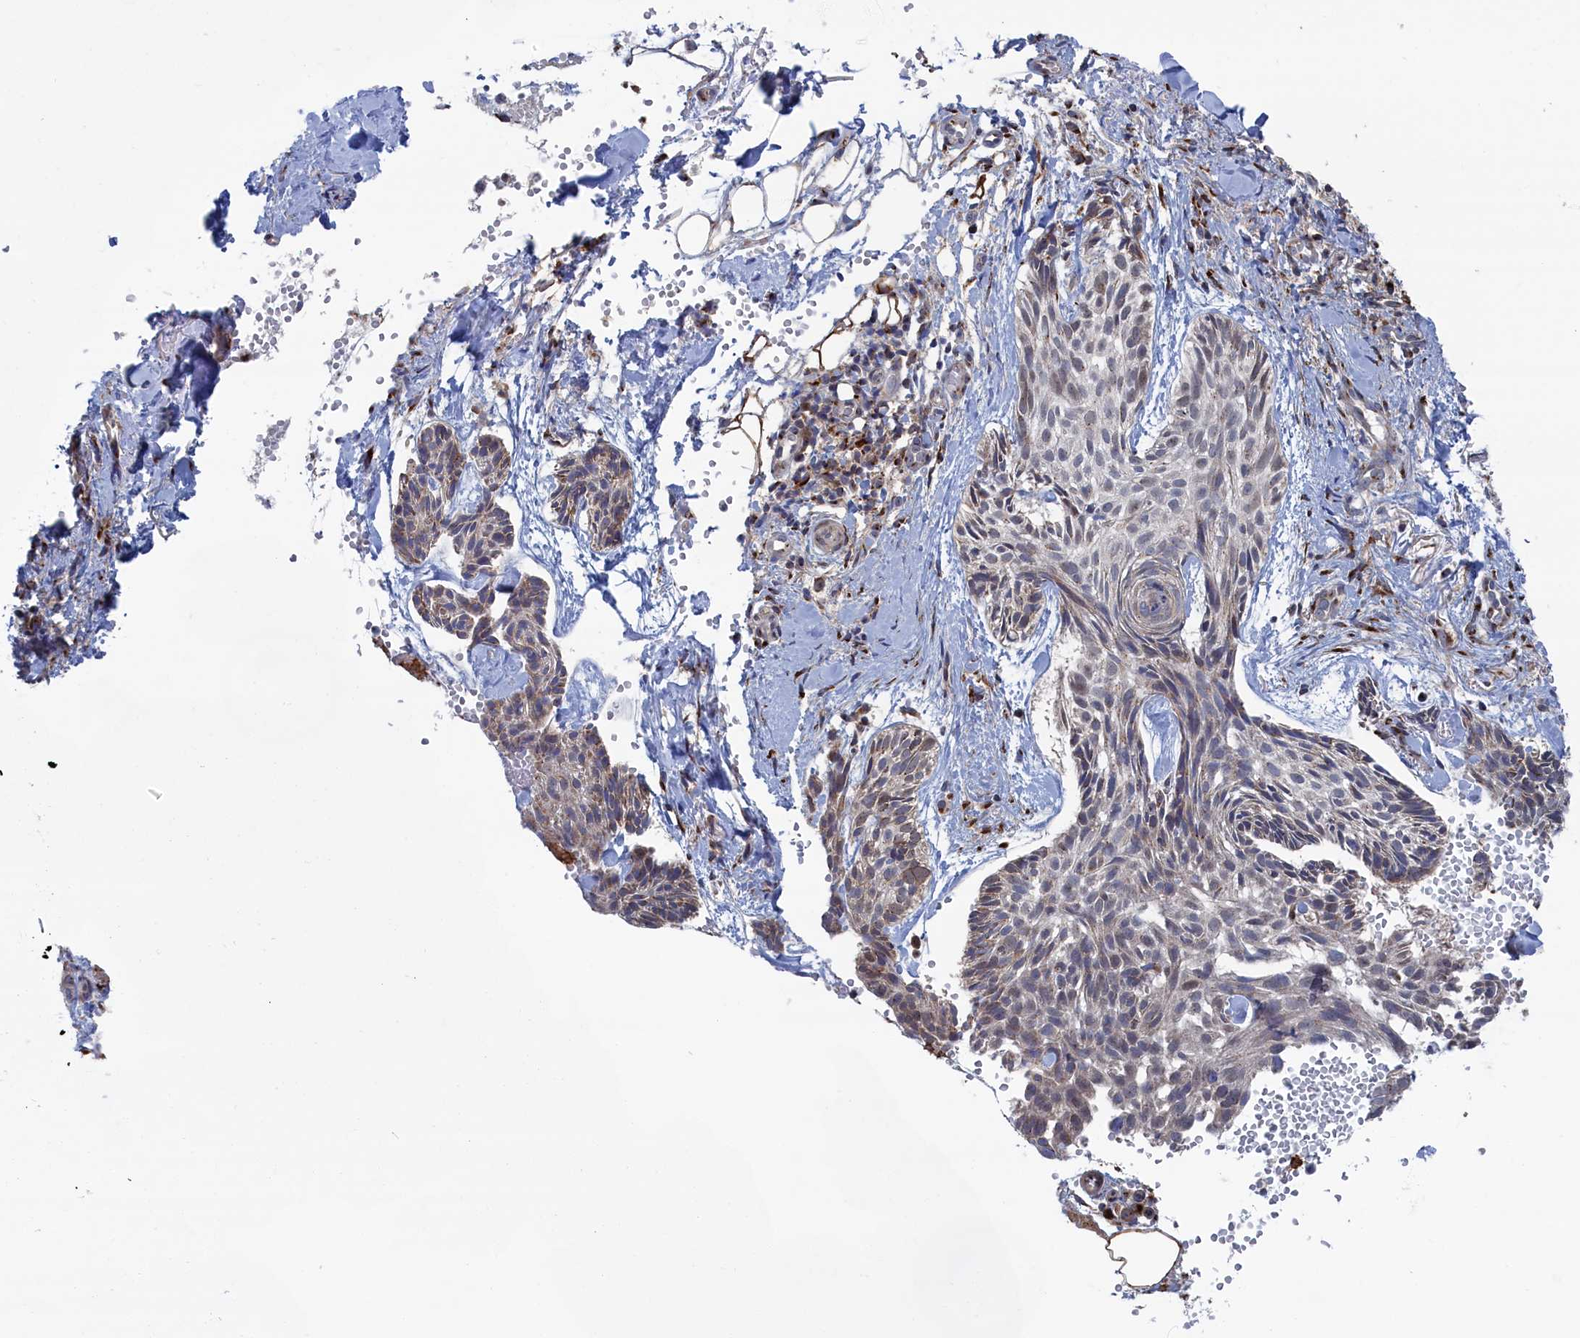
{"staining": {"intensity": "moderate", "quantity": "<25%", "location": "cytoplasmic/membranous"}, "tissue": "skin cancer", "cell_type": "Tumor cells", "image_type": "cancer", "snomed": [{"axis": "morphology", "description": "Normal tissue, NOS"}, {"axis": "morphology", "description": "Basal cell carcinoma"}, {"axis": "topography", "description": "Skin"}], "caption": "A brown stain shows moderate cytoplasmic/membranous staining of a protein in human skin basal cell carcinoma tumor cells.", "gene": "IRX1", "patient": {"sex": "male", "age": 66}}